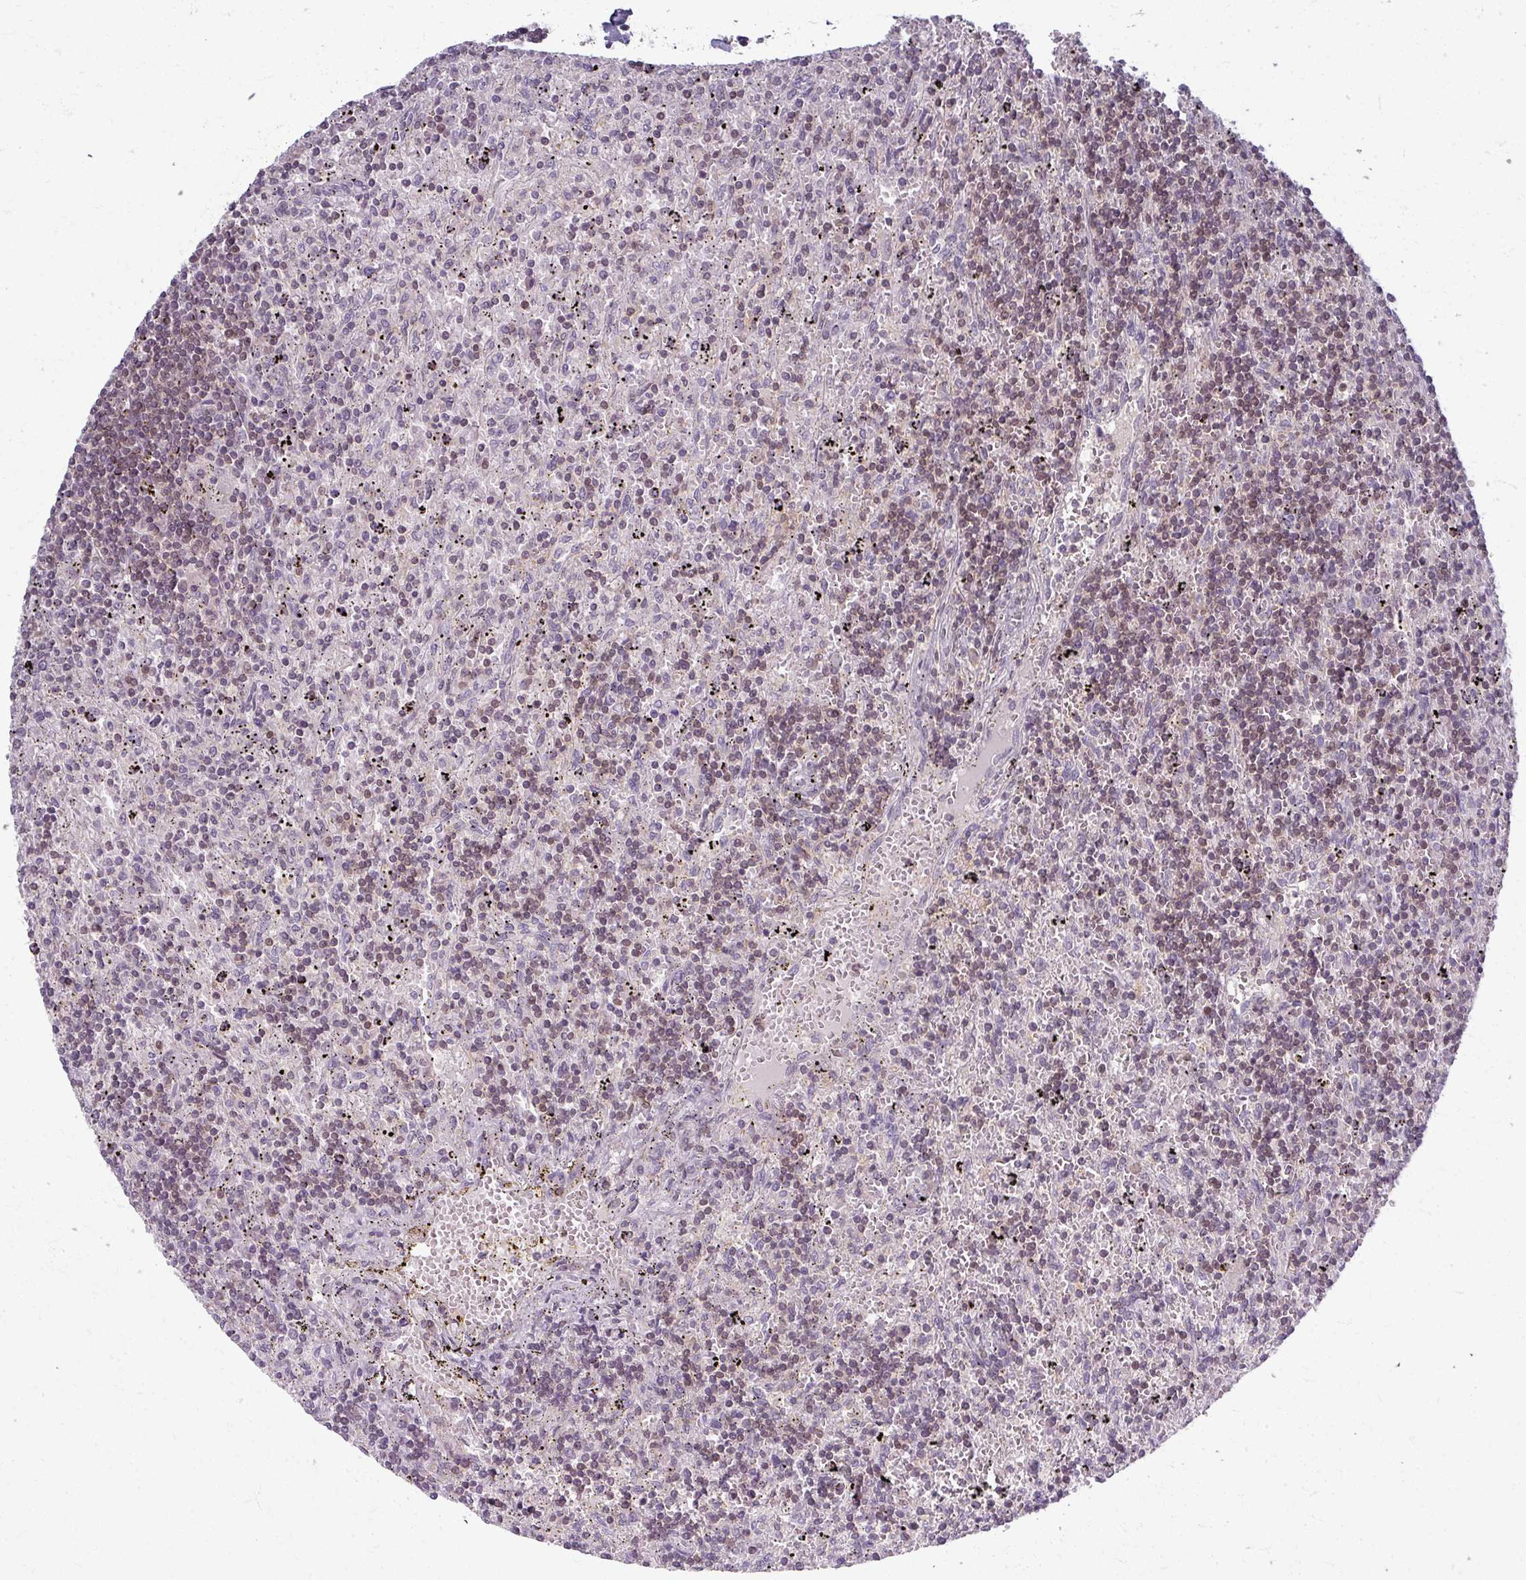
{"staining": {"intensity": "weak", "quantity": "25%-75%", "location": "nuclear"}, "tissue": "lymphoma", "cell_type": "Tumor cells", "image_type": "cancer", "snomed": [{"axis": "morphology", "description": "Malignant lymphoma, non-Hodgkin's type, Low grade"}, {"axis": "topography", "description": "Spleen"}], "caption": "There is low levels of weak nuclear expression in tumor cells of lymphoma, as demonstrated by immunohistochemical staining (brown color).", "gene": "TTLL7", "patient": {"sex": "male", "age": 76}}